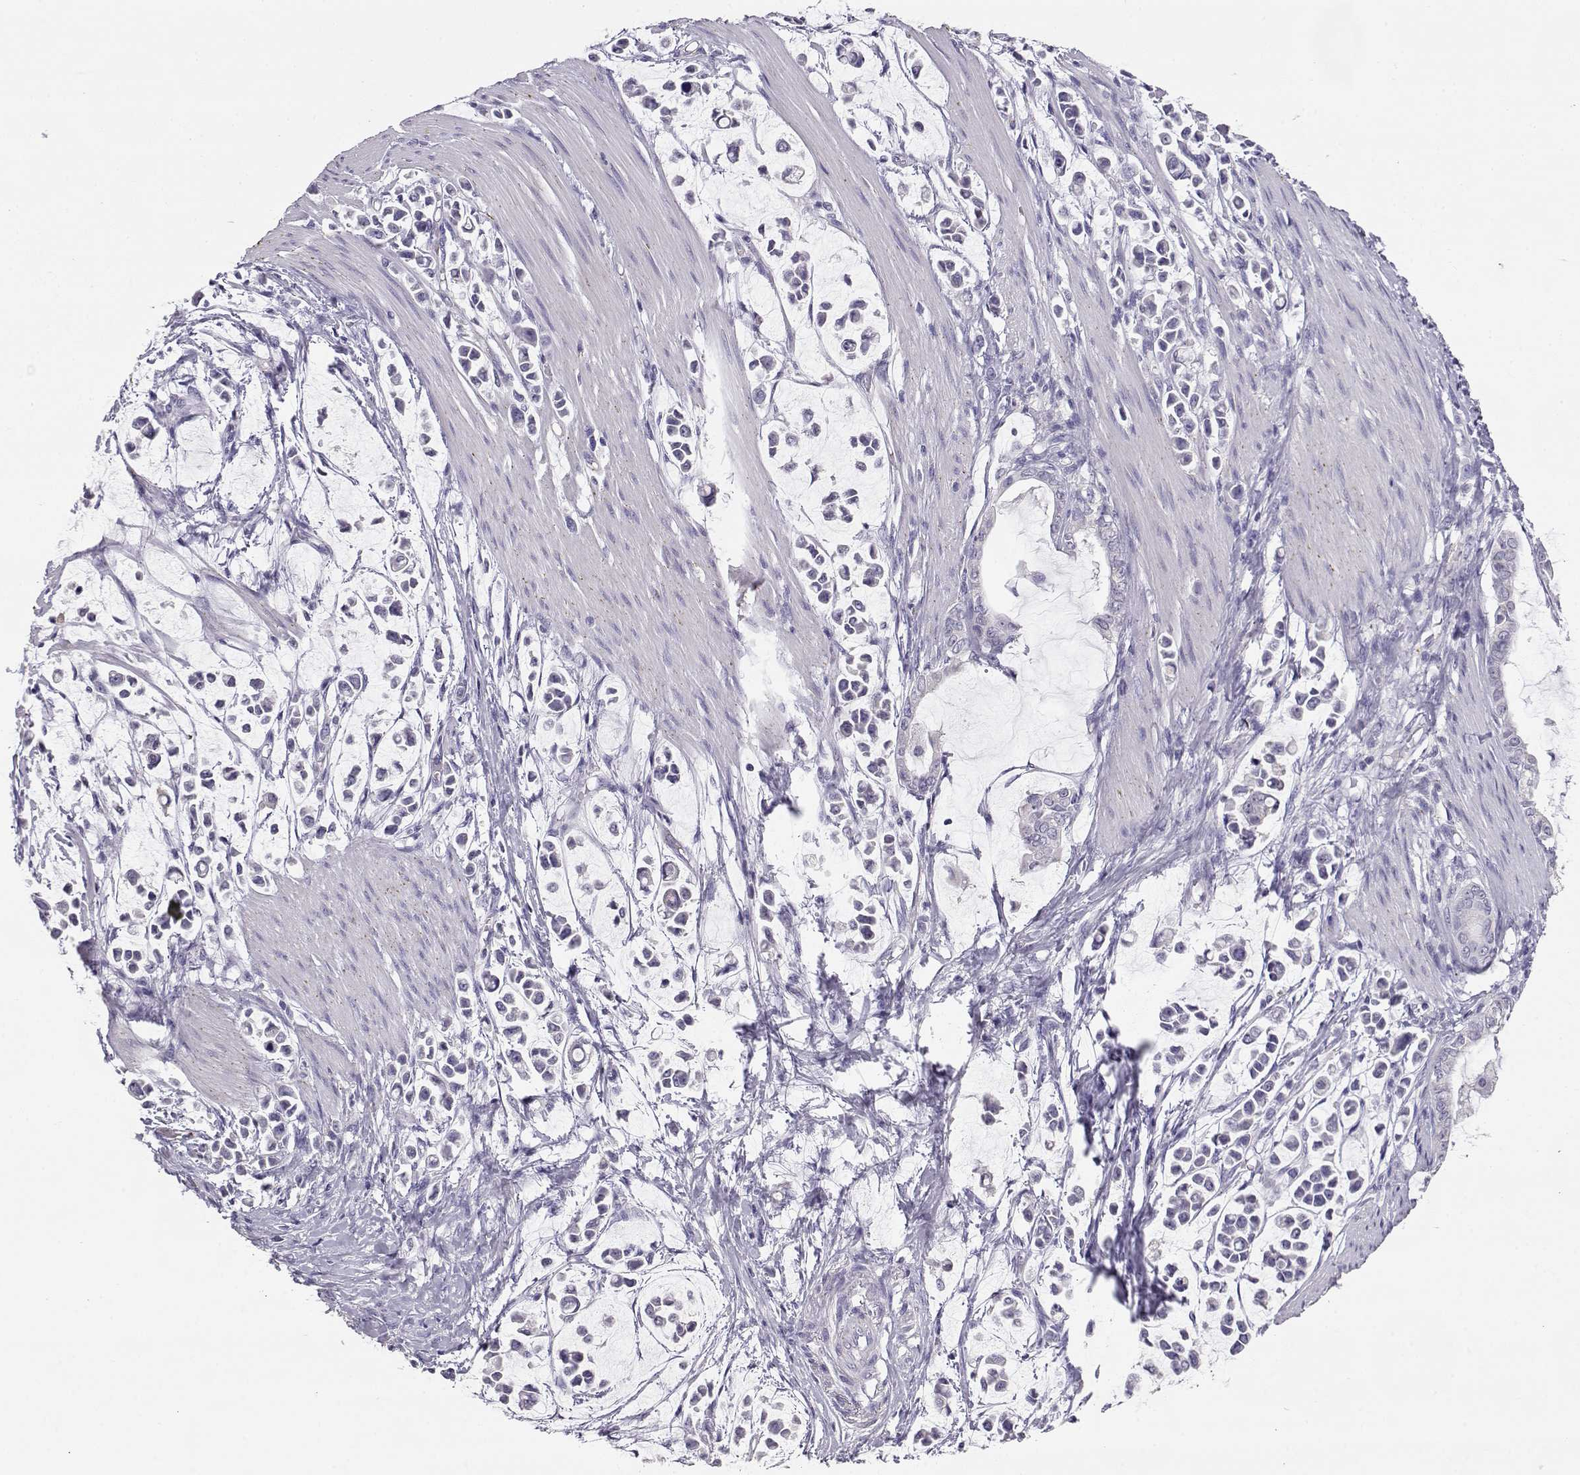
{"staining": {"intensity": "negative", "quantity": "none", "location": "none"}, "tissue": "stomach cancer", "cell_type": "Tumor cells", "image_type": "cancer", "snomed": [{"axis": "morphology", "description": "Adenocarcinoma, NOS"}, {"axis": "topography", "description": "Stomach"}], "caption": "Adenocarcinoma (stomach) stained for a protein using IHC shows no positivity tumor cells.", "gene": "ENDOU", "patient": {"sex": "male", "age": 82}}